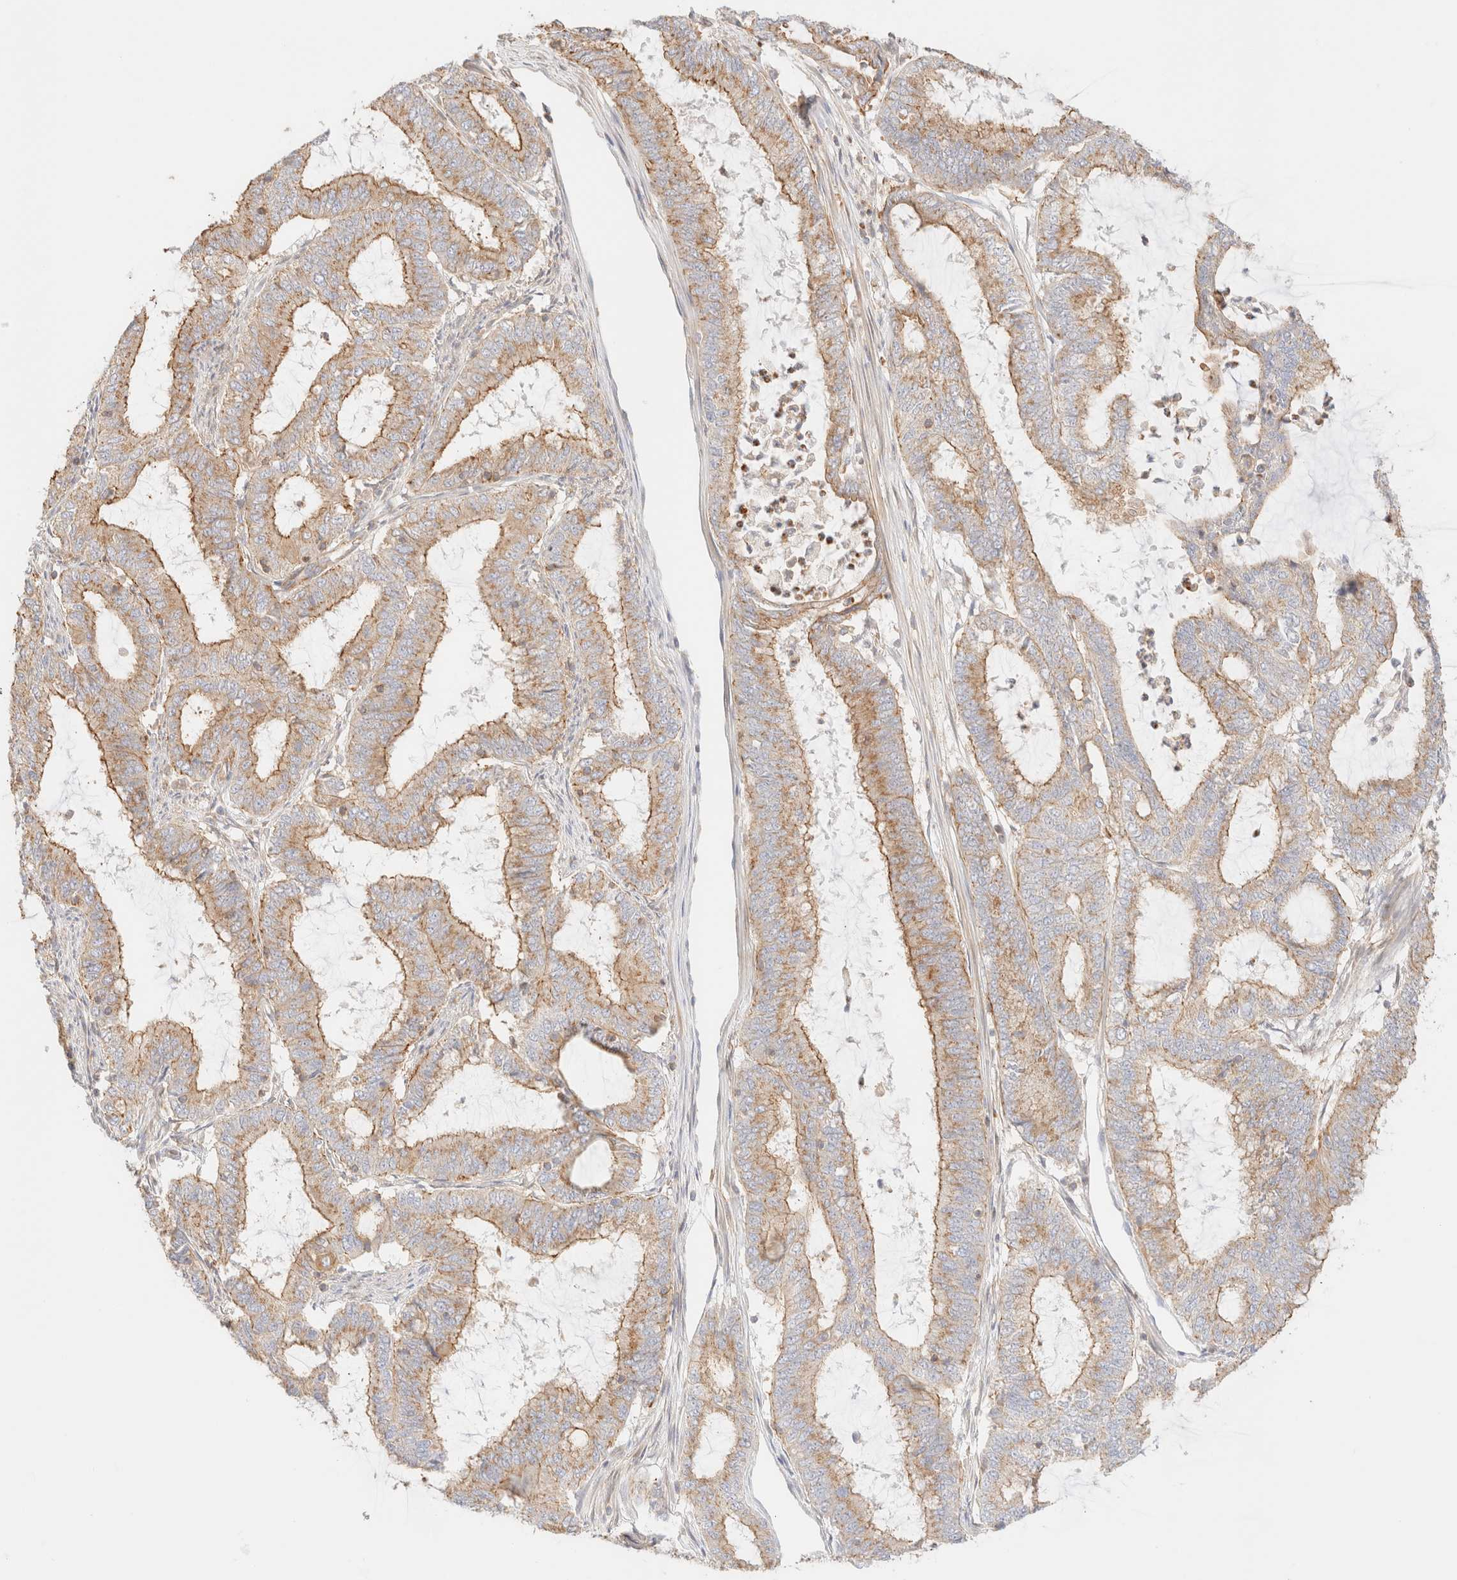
{"staining": {"intensity": "weak", "quantity": ">75%", "location": "cytoplasmic/membranous"}, "tissue": "endometrial cancer", "cell_type": "Tumor cells", "image_type": "cancer", "snomed": [{"axis": "morphology", "description": "Adenocarcinoma, NOS"}, {"axis": "topography", "description": "Endometrium"}], "caption": "Immunohistochemical staining of human endometrial cancer shows weak cytoplasmic/membranous protein staining in about >75% of tumor cells. The staining was performed using DAB to visualize the protein expression in brown, while the nuclei were stained in blue with hematoxylin (Magnification: 20x).", "gene": "MYO10", "patient": {"sex": "female", "age": 51}}